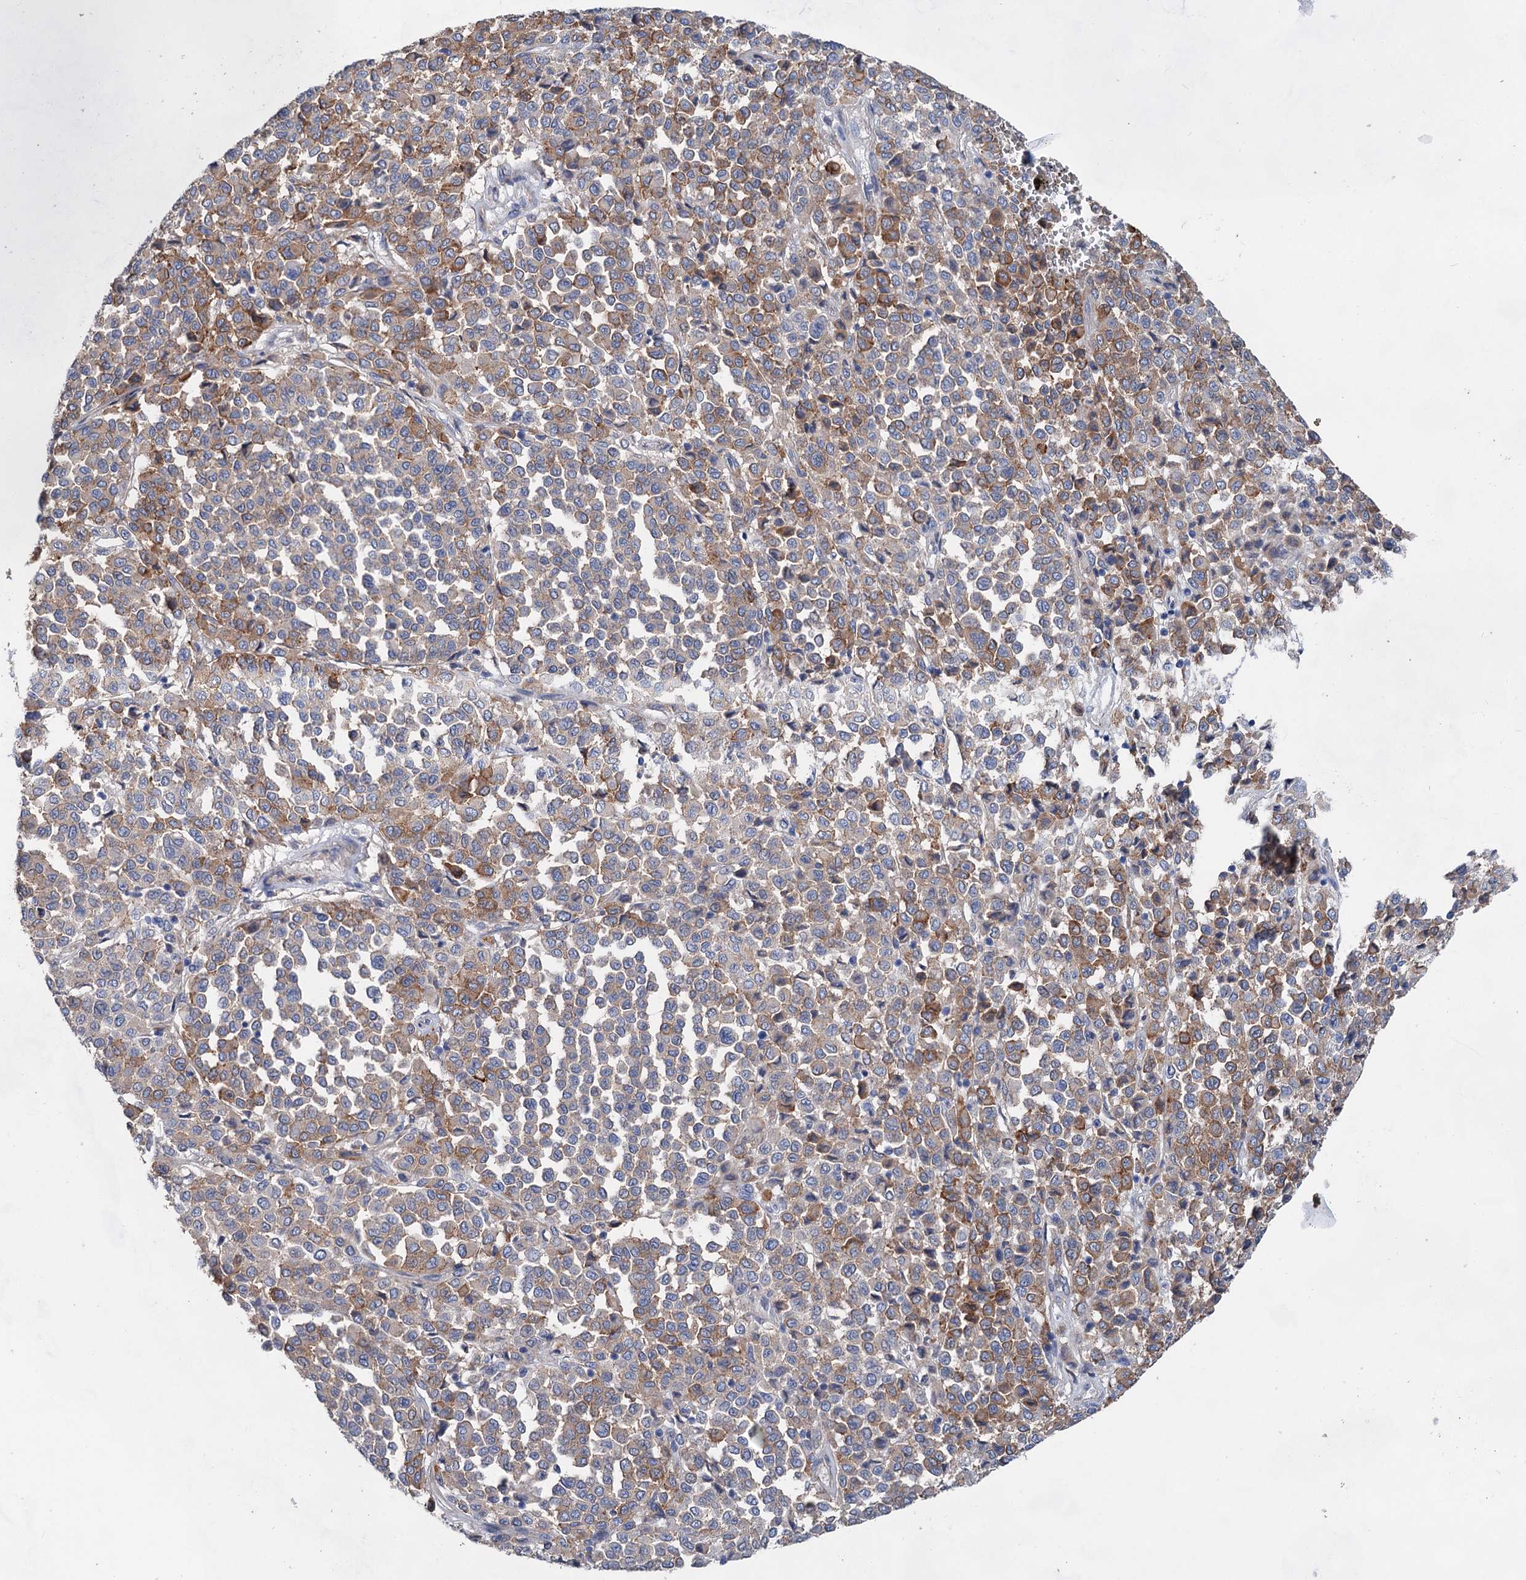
{"staining": {"intensity": "moderate", "quantity": "25%-75%", "location": "cytoplasmic/membranous"}, "tissue": "melanoma", "cell_type": "Tumor cells", "image_type": "cancer", "snomed": [{"axis": "morphology", "description": "Malignant melanoma, Metastatic site"}, {"axis": "topography", "description": "Pancreas"}], "caption": "This micrograph shows IHC staining of human malignant melanoma (metastatic site), with medium moderate cytoplasmic/membranous positivity in approximately 25%-75% of tumor cells.", "gene": "GPR155", "patient": {"sex": "female", "age": 30}}